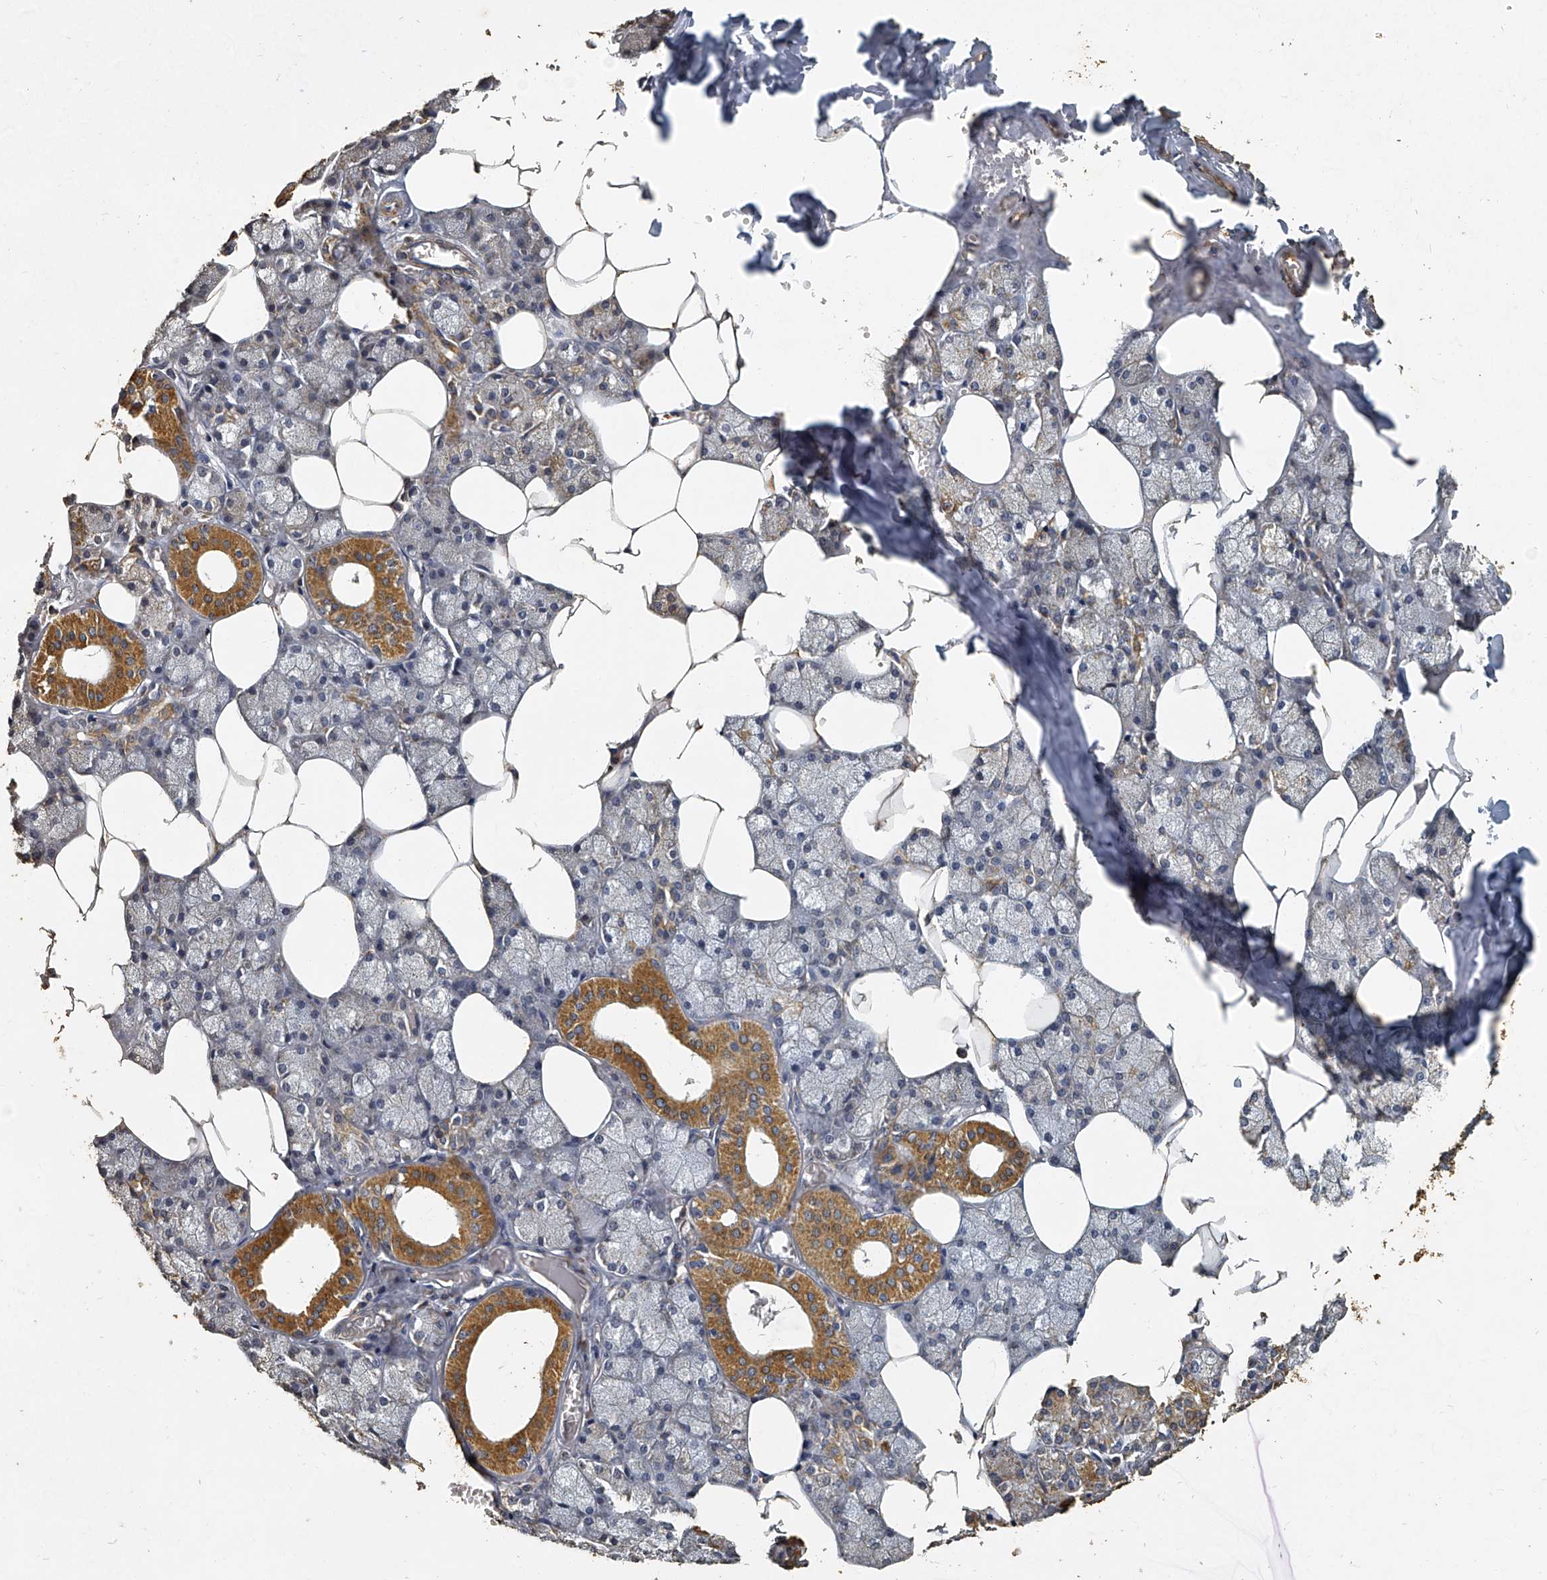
{"staining": {"intensity": "moderate", "quantity": "25%-75%", "location": "cytoplasmic/membranous"}, "tissue": "salivary gland", "cell_type": "Glandular cells", "image_type": "normal", "snomed": [{"axis": "morphology", "description": "Normal tissue, NOS"}, {"axis": "topography", "description": "Salivary gland"}], "caption": "Brown immunohistochemical staining in benign human salivary gland reveals moderate cytoplasmic/membranous staining in approximately 25%-75% of glandular cells.", "gene": "MRPL28", "patient": {"sex": "male", "age": 62}}